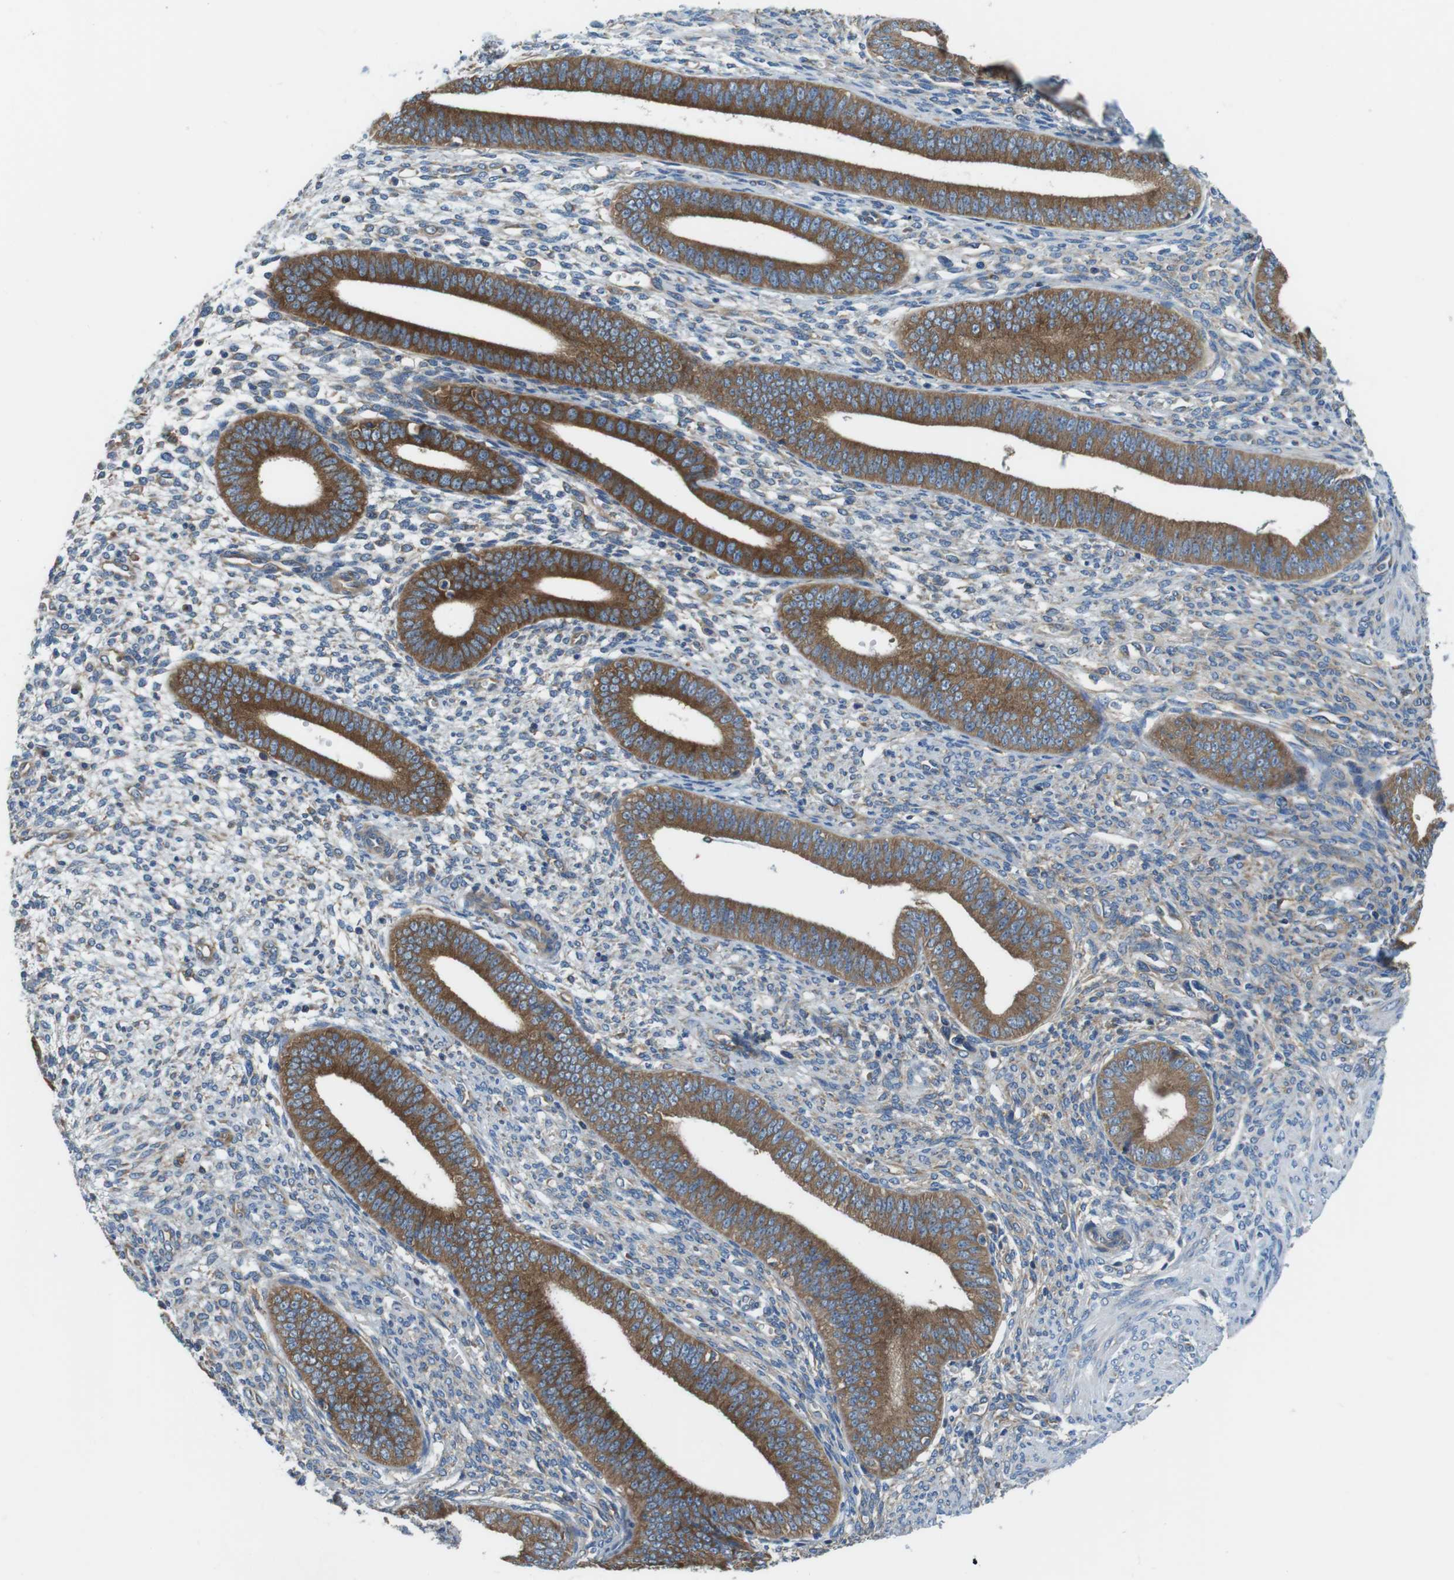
{"staining": {"intensity": "weak", "quantity": "25%-75%", "location": "cytoplasmic/membranous"}, "tissue": "endometrium", "cell_type": "Cells in endometrial stroma", "image_type": "normal", "snomed": [{"axis": "morphology", "description": "Normal tissue, NOS"}, {"axis": "topography", "description": "Endometrium"}], "caption": "Weak cytoplasmic/membranous protein expression is seen in about 25%-75% of cells in endometrial stroma in endometrium. The protein of interest is stained brown, and the nuclei are stained in blue (DAB IHC with brightfield microscopy, high magnification).", "gene": "DENND4C", "patient": {"sex": "female", "age": 35}}